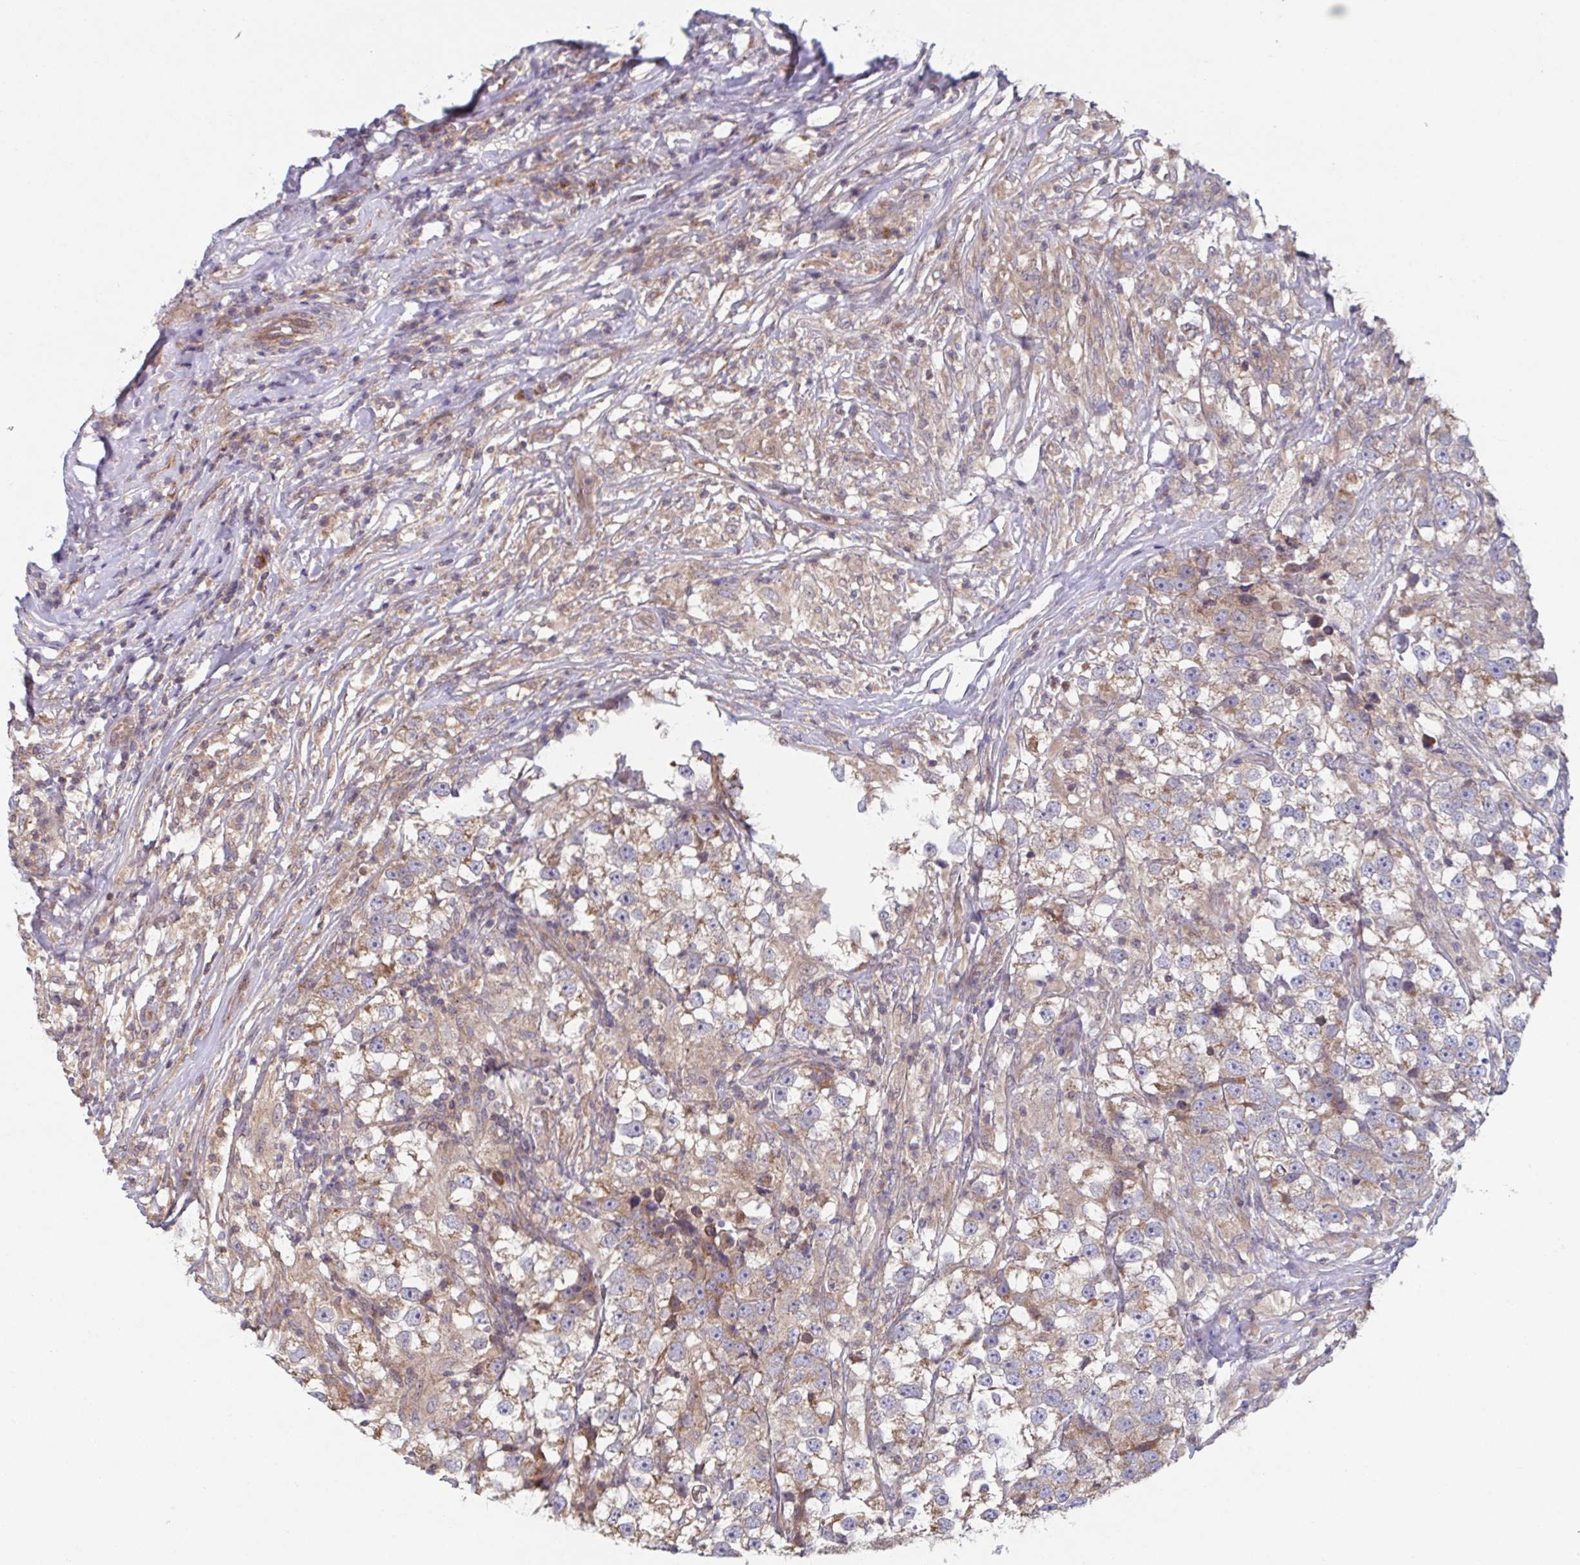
{"staining": {"intensity": "moderate", "quantity": ">75%", "location": "cytoplasmic/membranous"}, "tissue": "testis cancer", "cell_type": "Tumor cells", "image_type": "cancer", "snomed": [{"axis": "morphology", "description": "Seminoma, NOS"}, {"axis": "topography", "description": "Testis"}], "caption": "Immunohistochemistry of human testis seminoma reveals medium levels of moderate cytoplasmic/membranous expression in approximately >75% of tumor cells. (DAB = brown stain, brightfield microscopy at high magnification).", "gene": "COPB1", "patient": {"sex": "male", "age": 46}}